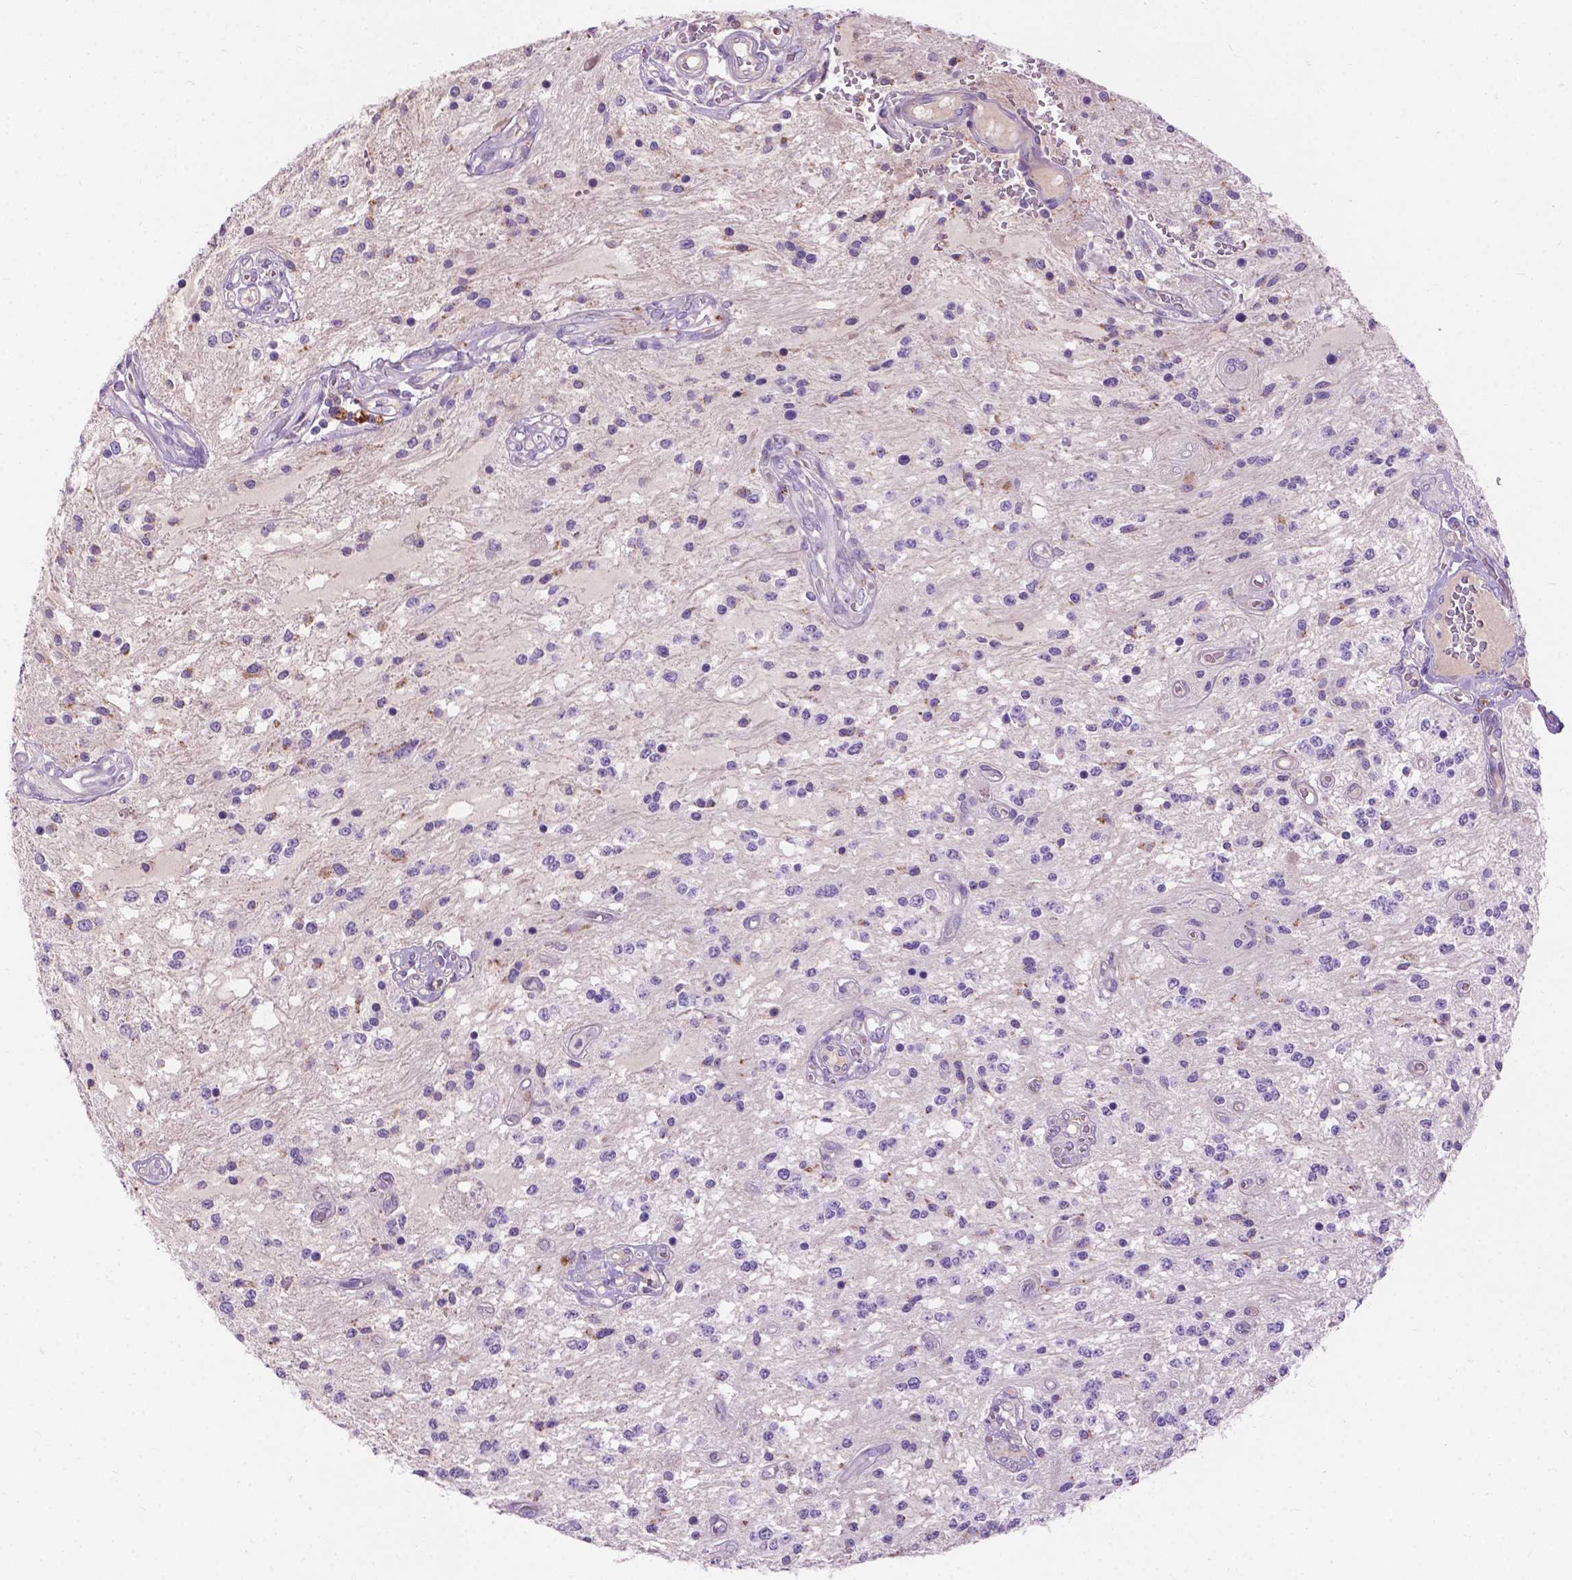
{"staining": {"intensity": "negative", "quantity": "none", "location": "none"}, "tissue": "glioma", "cell_type": "Tumor cells", "image_type": "cancer", "snomed": [{"axis": "morphology", "description": "Glioma, malignant, Low grade"}, {"axis": "topography", "description": "Cerebellum"}], "caption": "Immunohistochemical staining of low-grade glioma (malignant) displays no significant positivity in tumor cells.", "gene": "NOXO1", "patient": {"sex": "female", "age": 14}}